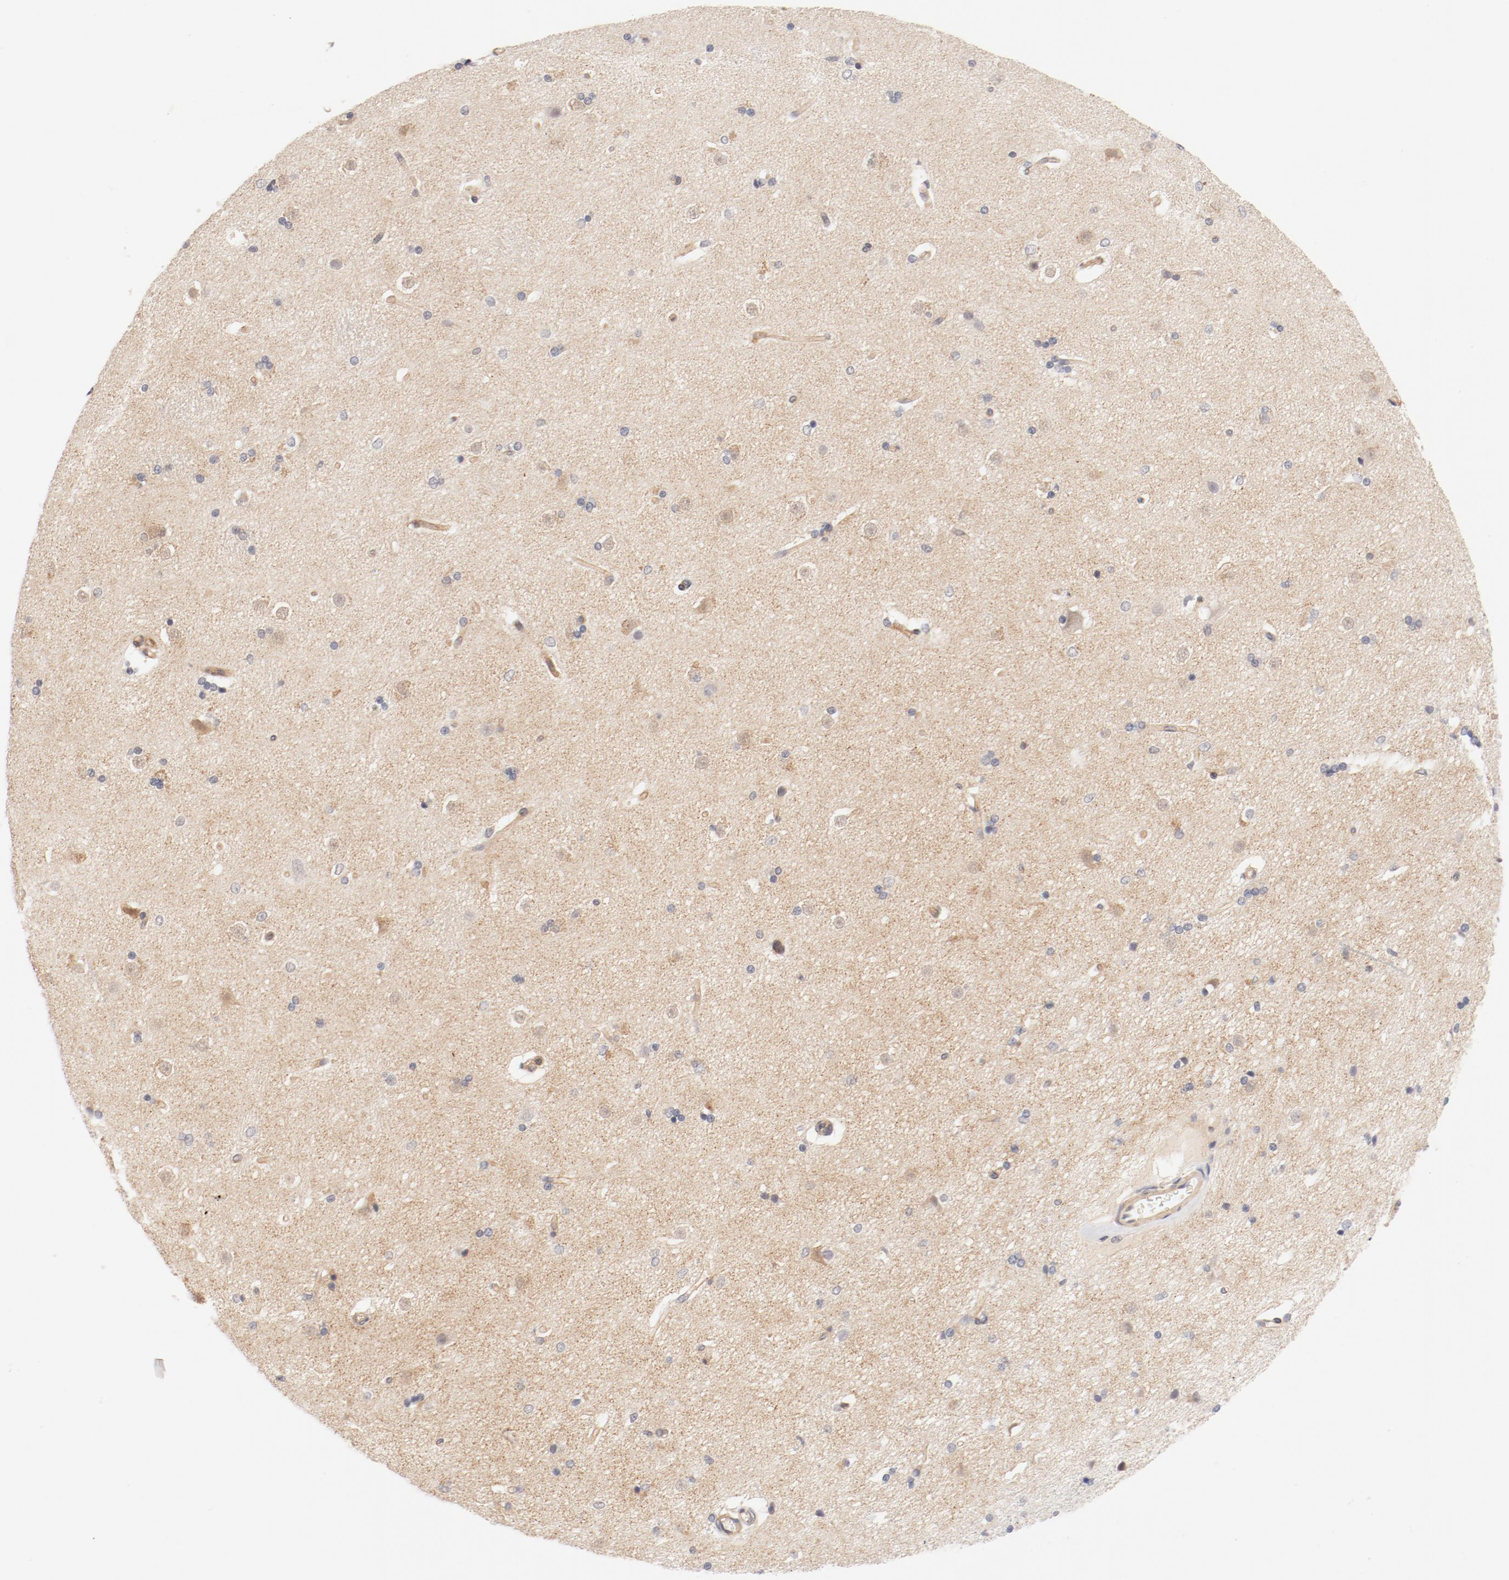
{"staining": {"intensity": "negative", "quantity": "none", "location": "none"}, "tissue": "caudate", "cell_type": "Glial cells", "image_type": "normal", "snomed": [{"axis": "morphology", "description": "Normal tissue, NOS"}, {"axis": "topography", "description": "Lateral ventricle wall"}], "caption": "Immunohistochemistry of benign caudate displays no positivity in glial cells. (DAB (3,3'-diaminobenzidine) immunohistochemistry (IHC) visualized using brightfield microscopy, high magnification).", "gene": "ZNF267", "patient": {"sex": "female", "age": 19}}